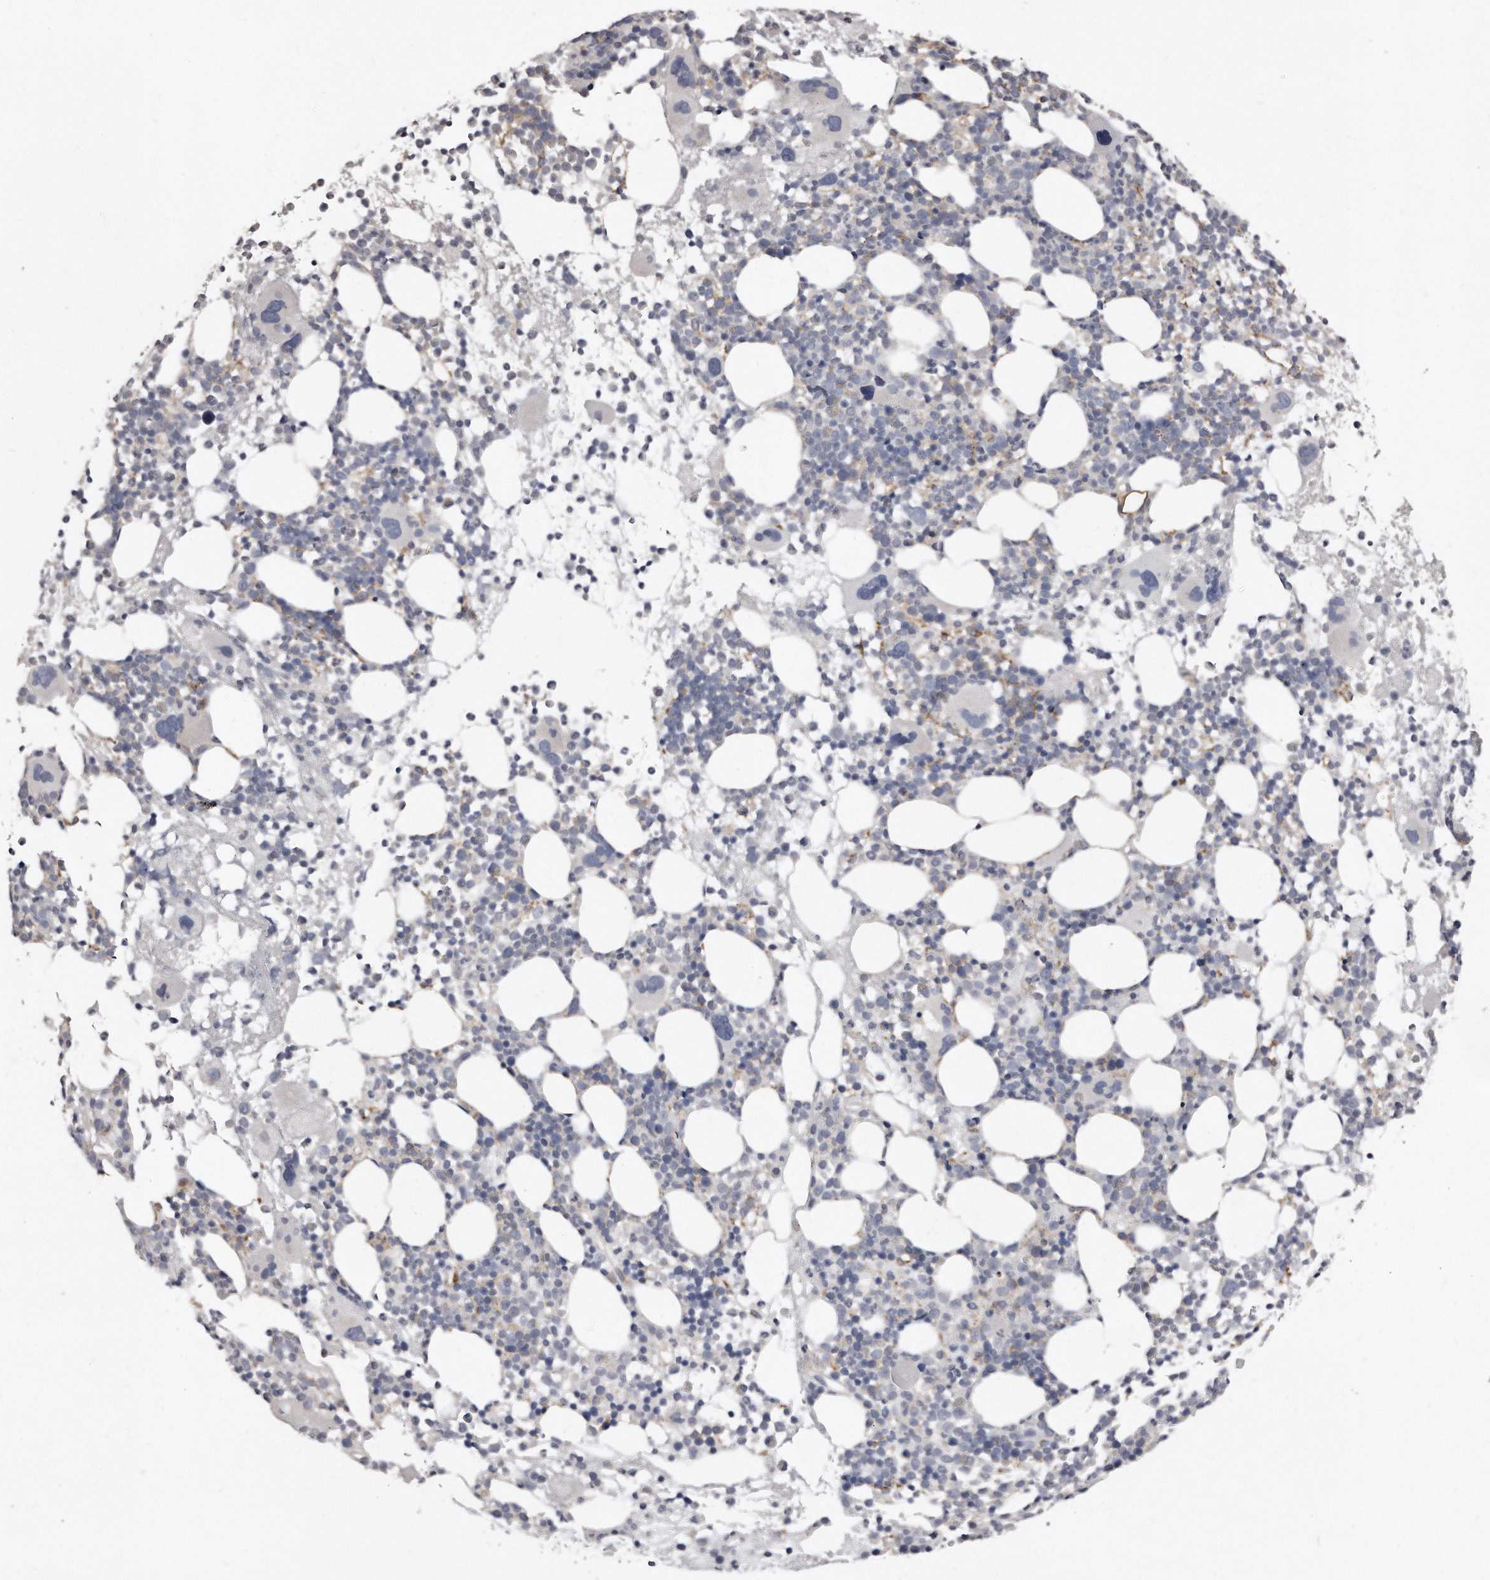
{"staining": {"intensity": "negative", "quantity": "none", "location": "none"}, "tissue": "bone marrow", "cell_type": "Hematopoietic cells", "image_type": "normal", "snomed": [{"axis": "morphology", "description": "Normal tissue, NOS"}, {"axis": "topography", "description": "Bone marrow"}], "caption": "DAB (3,3'-diaminobenzidine) immunohistochemical staining of benign human bone marrow shows no significant positivity in hematopoietic cells. Brightfield microscopy of immunohistochemistry (IHC) stained with DAB (brown) and hematoxylin (blue), captured at high magnification.", "gene": "LMOD1", "patient": {"sex": "female", "age": 57}}